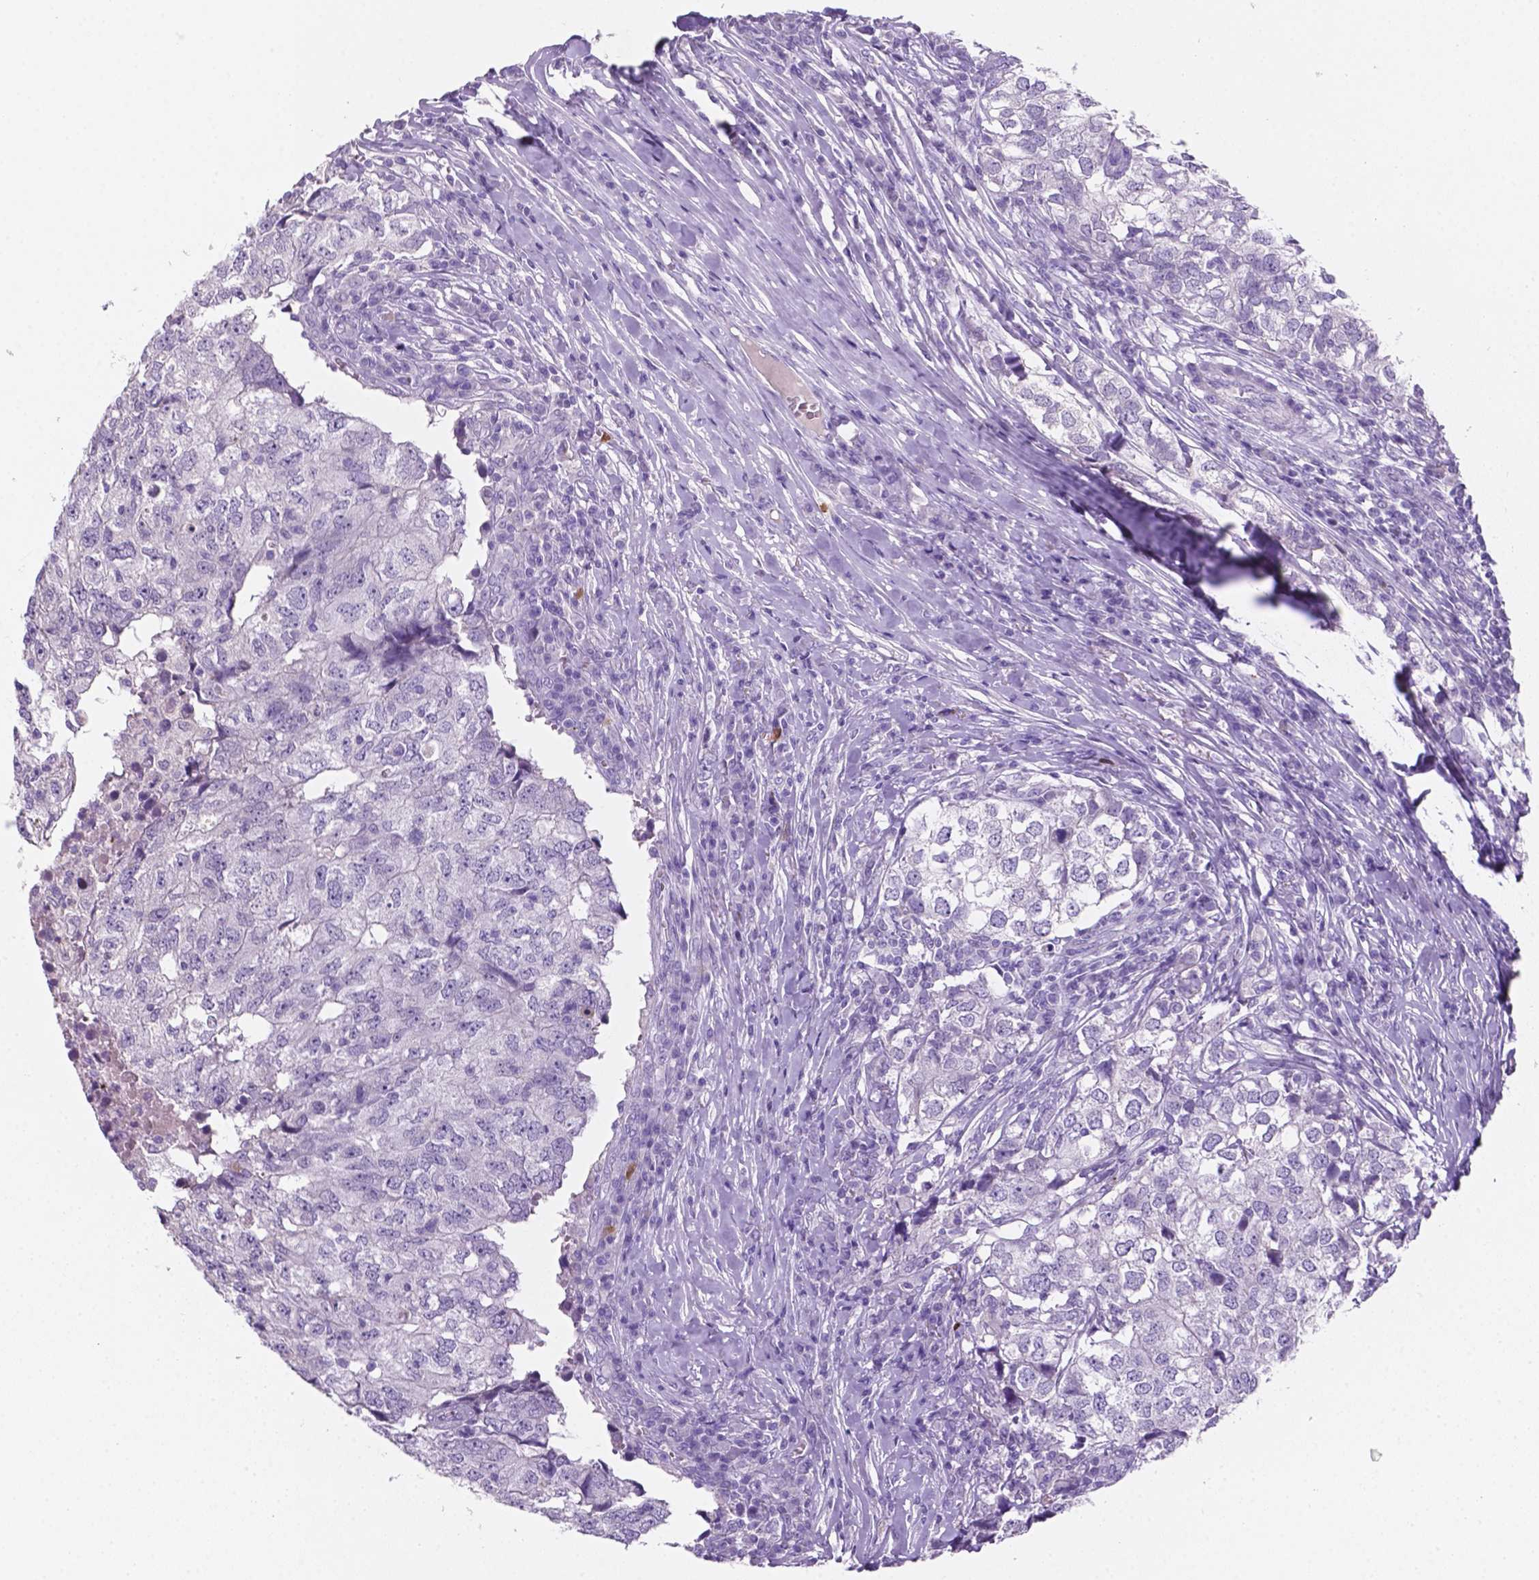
{"staining": {"intensity": "negative", "quantity": "none", "location": "none"}, "tissue": "breast cancer", "cell_type": "Tumor cells", "image_type": "cancer", "snomed": [{"axis": "morphology", "description": "Duct carcinoma"}, {"axis": "topography", "description": "Breast"}], "caption": "Photomicrograph shows no significant protein expression in tumor cells of breast cancer.", "gene": "EBLN2", "patient": {"sex": "female", "age": 30}}